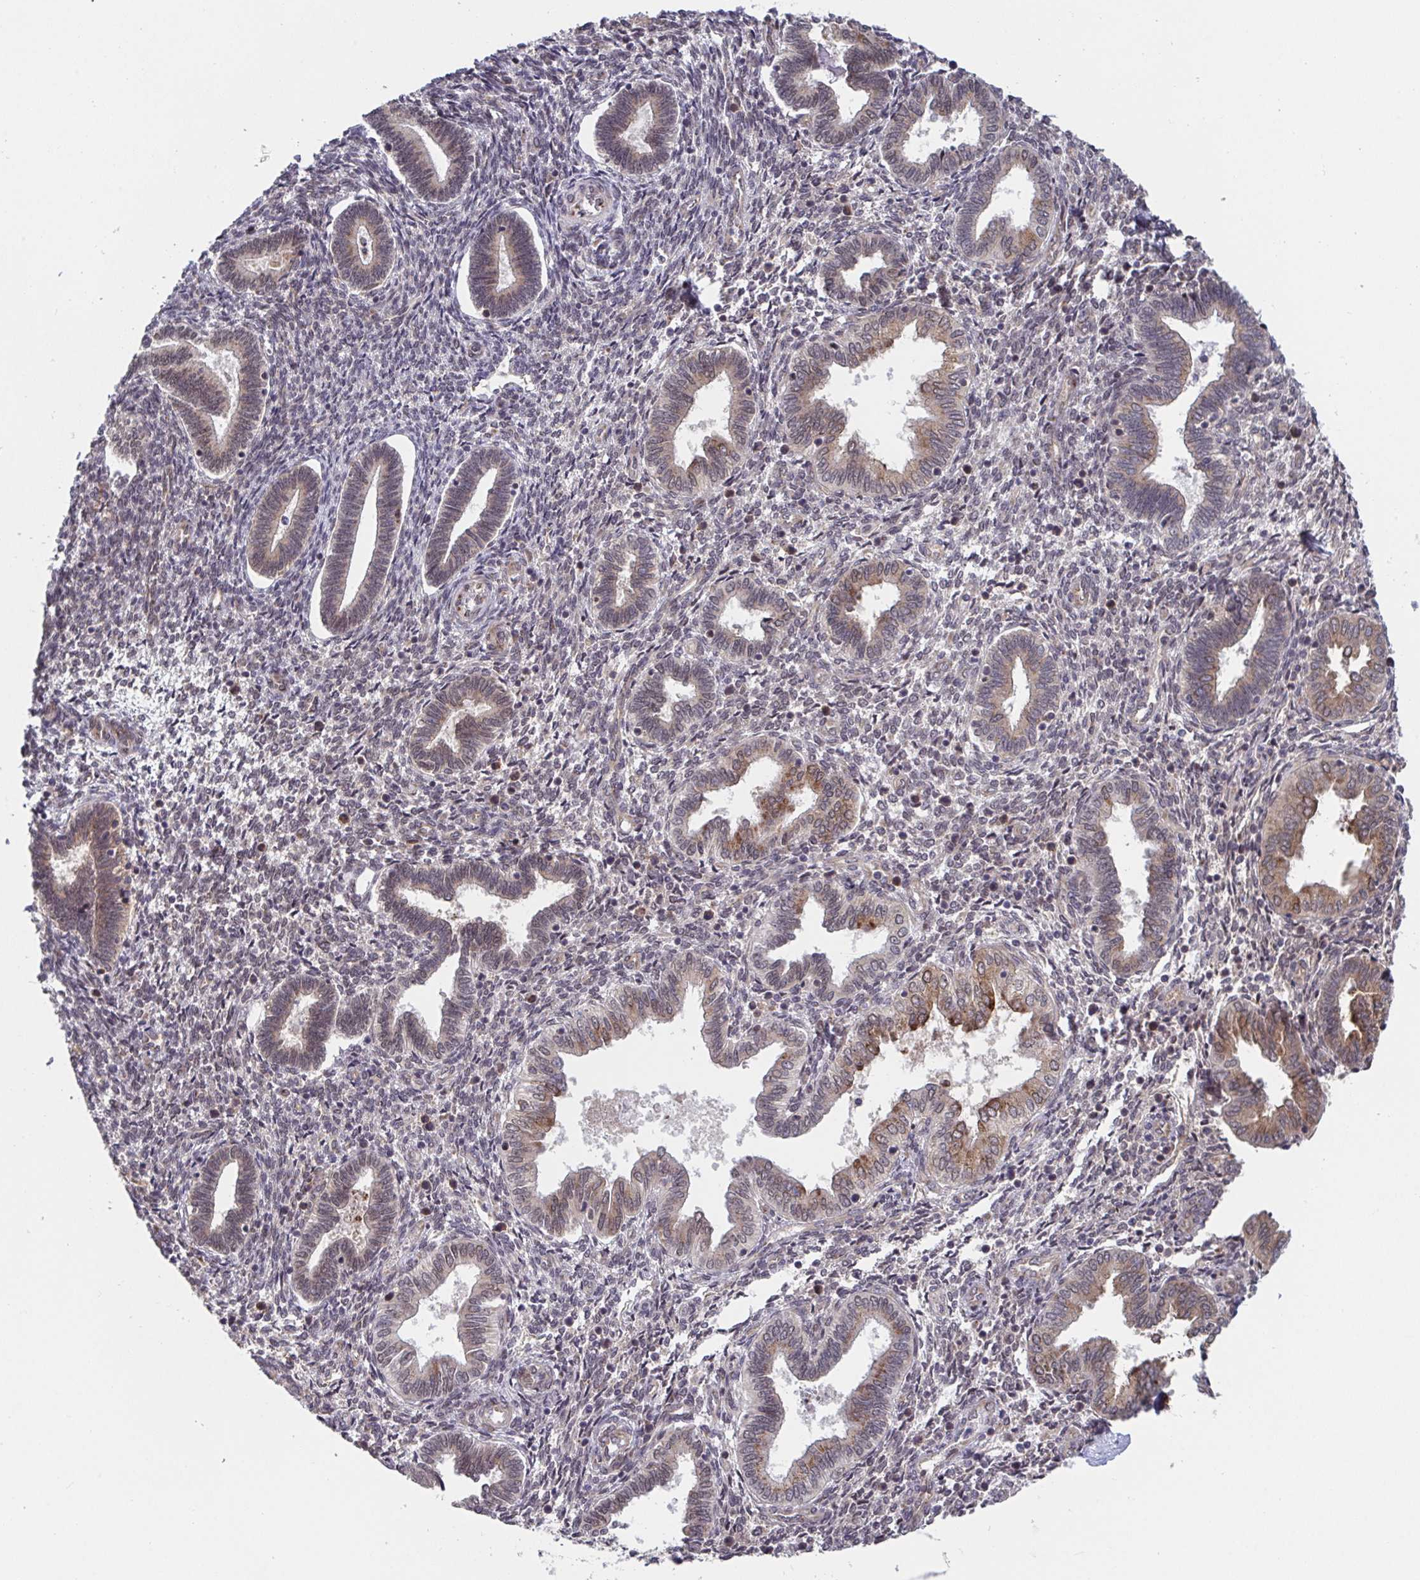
{"staining": {"intensity": "moderate", "quantity": "25%-75%", "location": "cytoplasmic/membranous"}, "tissue": "endometrium", "cell_type": "Cells in endometrial stroma", "image_type": "normal", "snomed": [{"axis": "morphology", "description": "Normal tissue, NOS"}, {"axis": "topography", "description": "Endometrium"}], "caption": "Immunohistochemical staining of normal human endometrium demonstrates moderate cytoplasmic/membranous protein expression in about 25%-75% of cells in endometrial stroma. The protein is shown in brown color, while the nuclei are stained blue.", "gene": "ATP5MJ", "patient": {"sex": "female", "age": 42}}